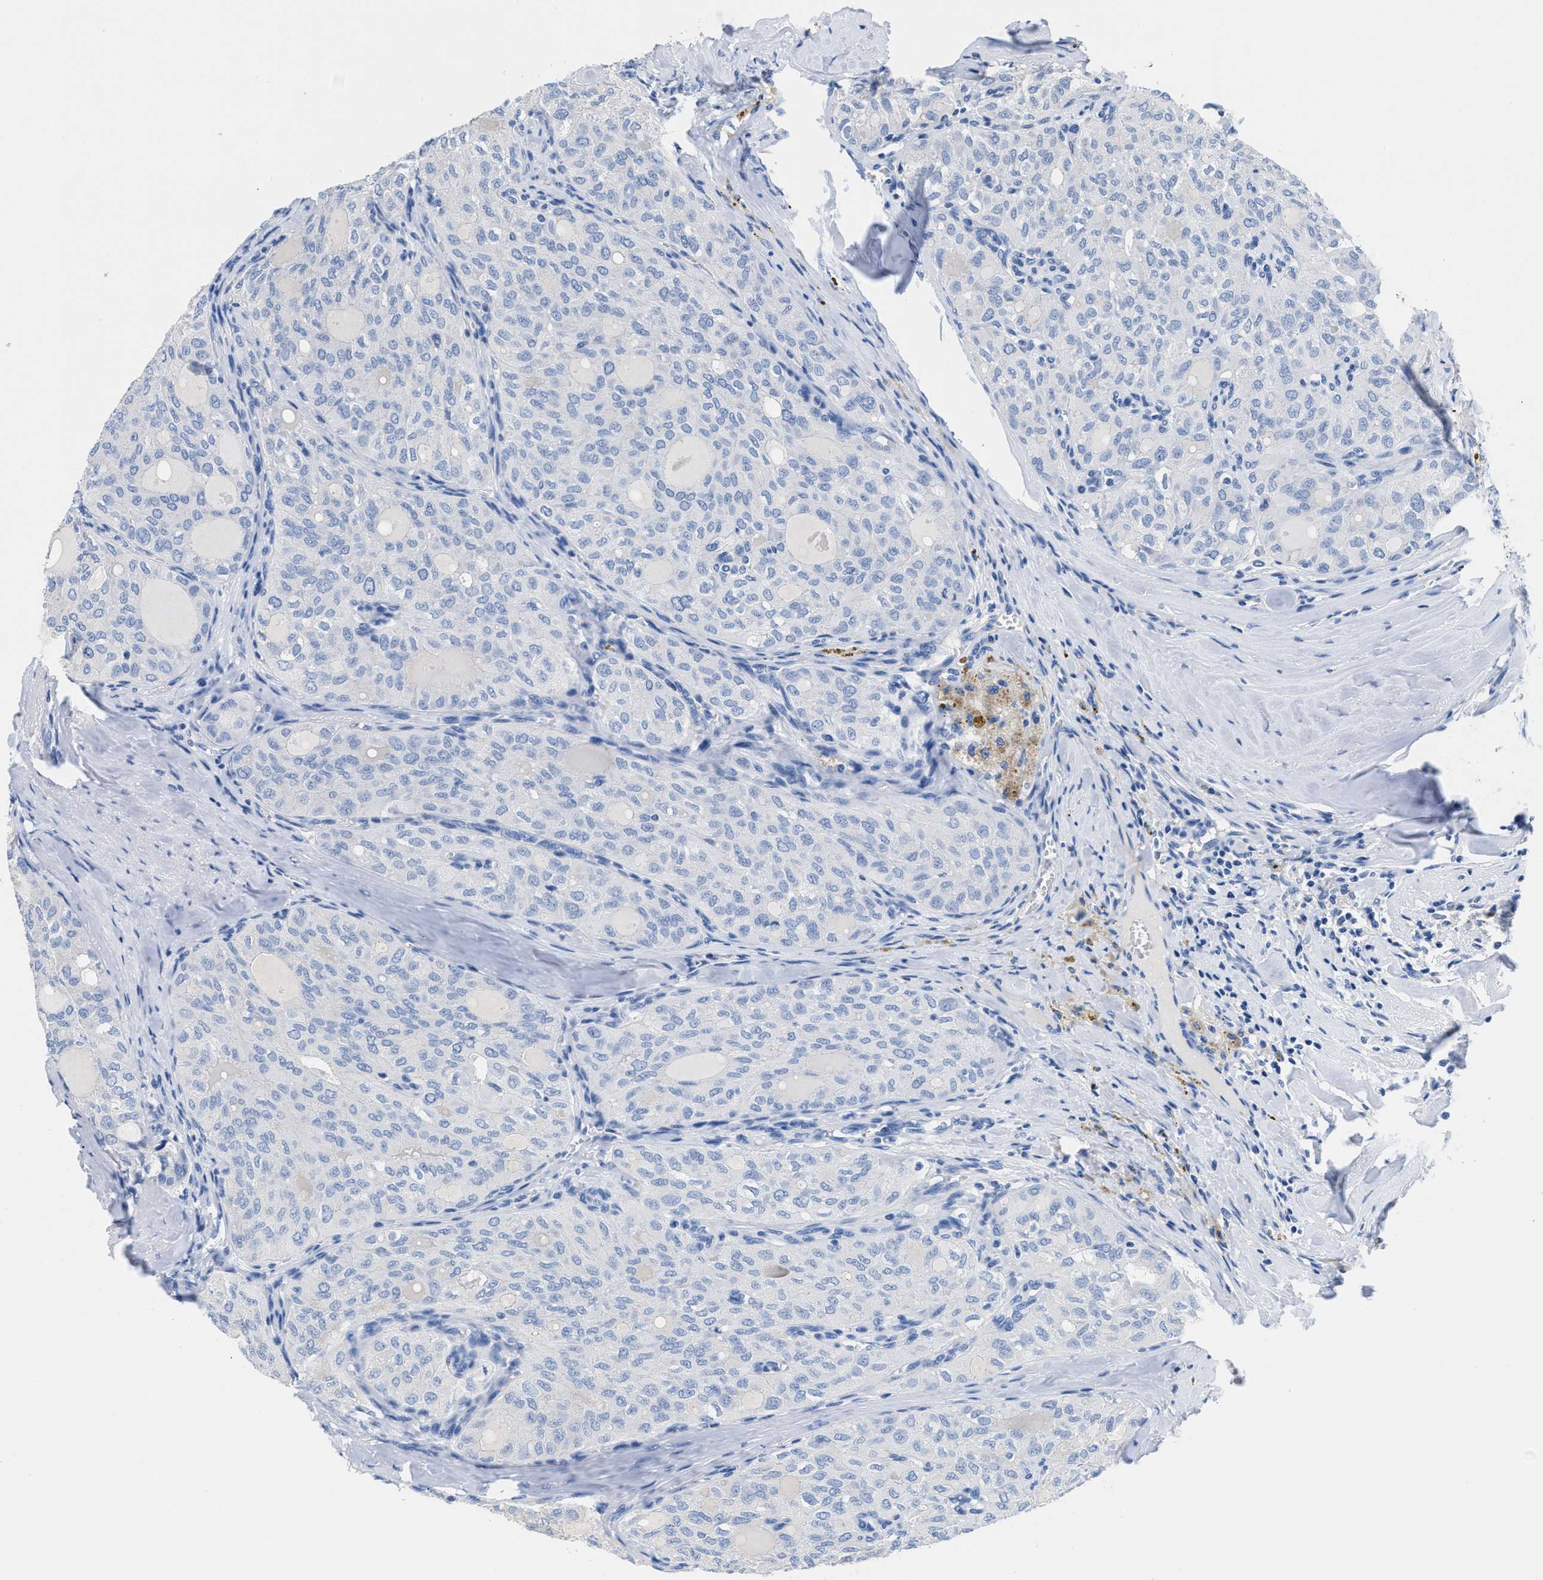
{"staining": {"intensity": "negative", "quantity": "none", "location": "none"}, "tissue": "thyroid cancer", "cell_type": "Tumor cells", "image_type": "cancer", "snomed": [{"axis": "morphology", "description": "Follicular adenoma carcinoma, NOS"}, {"axis": "topography", "description": "Thyroid gland"}], "caption": "This is a photomicrograph of immunohistochemistry staining of follicular adenoma carcinoma (thyroid), which shows no expression in tumor cells. Nuclei are stained in blue.", "gene": "SLFN13", "patient": {"sex": "male", "age": 75}}